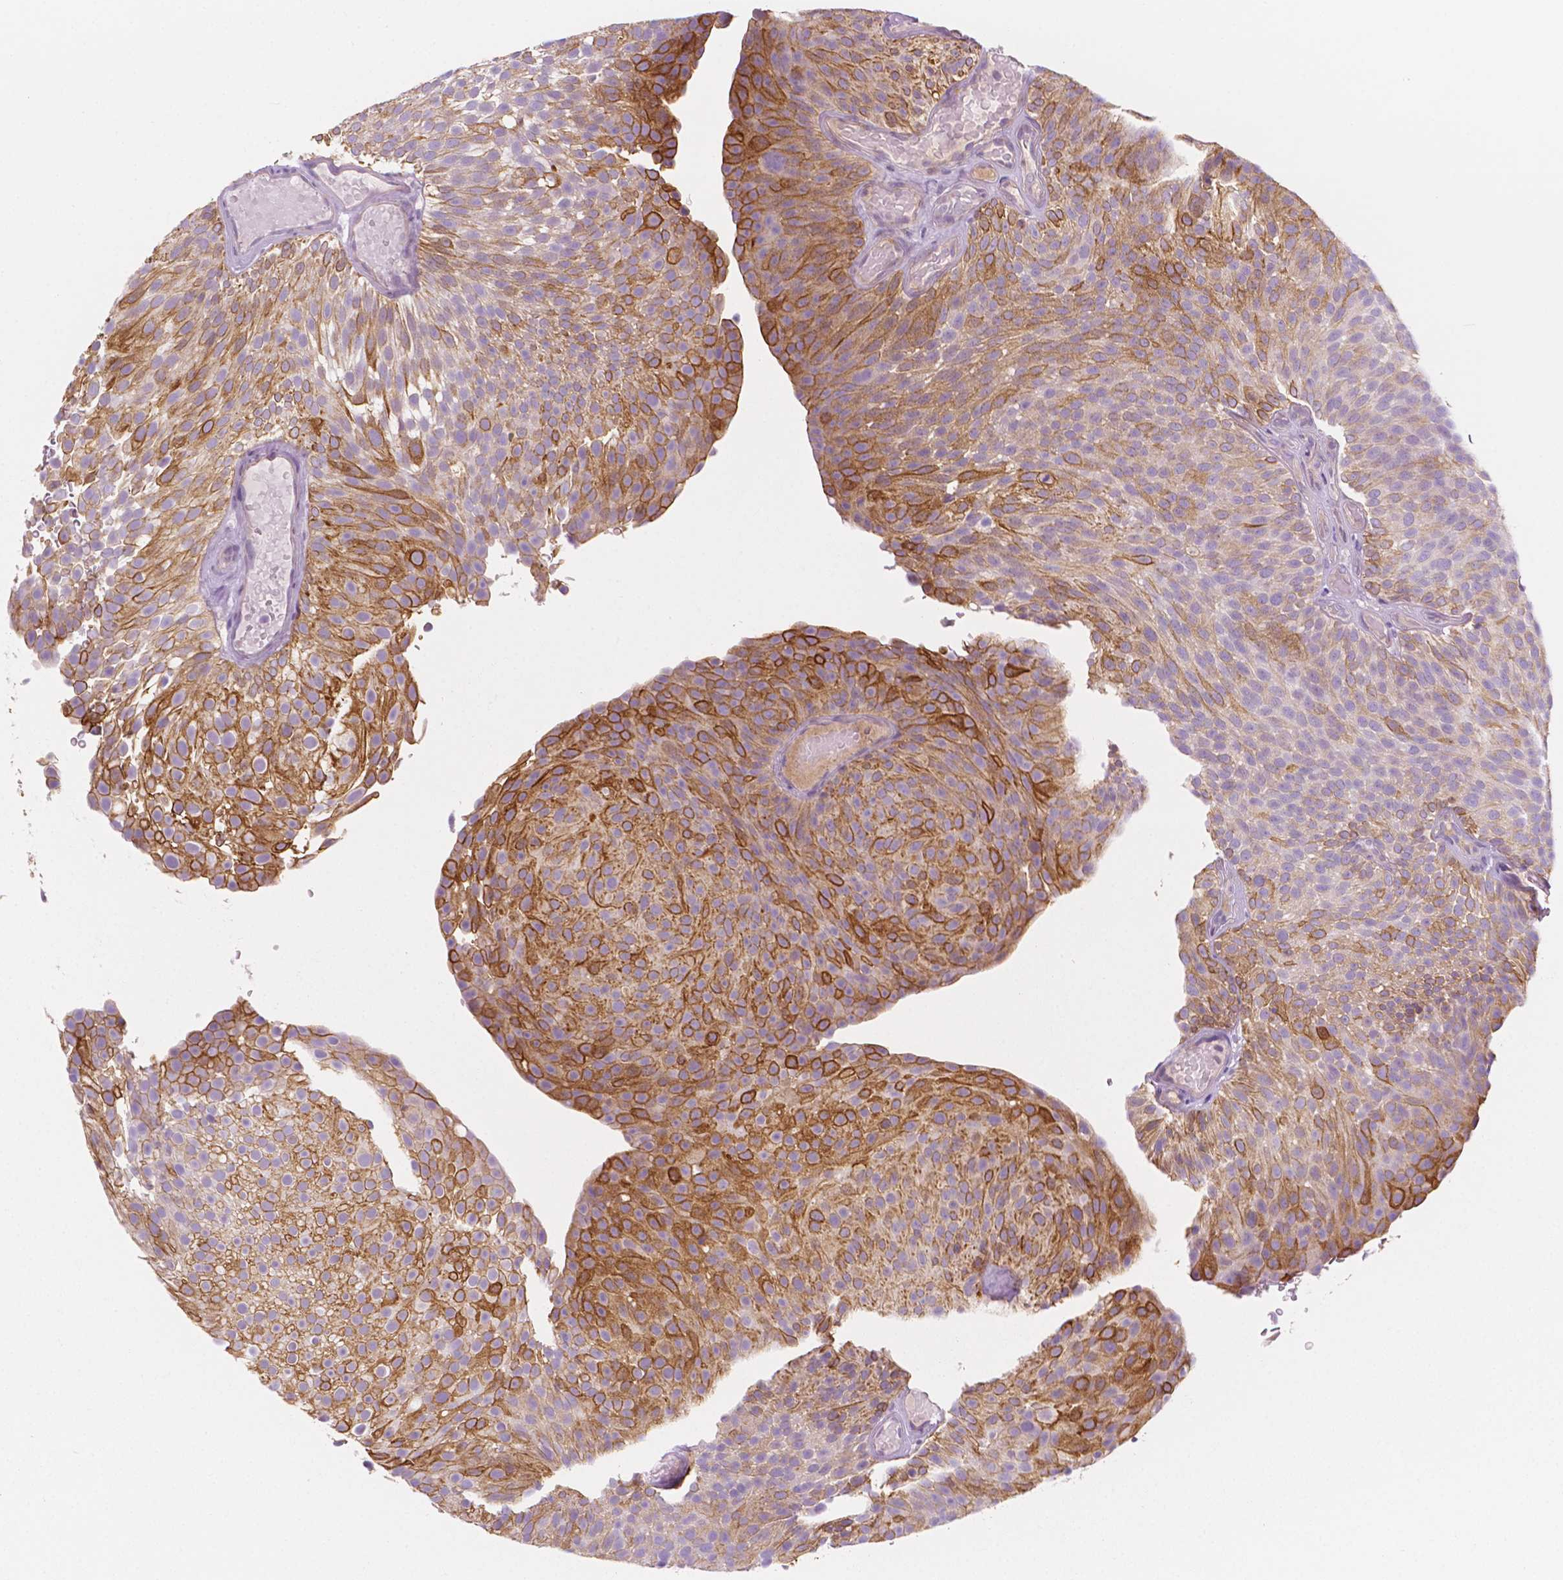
{"staining": {"intensity": "moderate", "quantity": "25%-75%", "location": "cytoplasmic/membranous"}, "tissue": "urothelial cancer", "cell_type": "Tumor cells", "image_type": "cancer", "snomed": [{"axis": "morphology", "description": "Urothelial carcinoma, Low grade"}, {"axis": "topography", "description": "Urinary bladder"}], "caption": "Tumor cells exhibit medium levels of moderate cytoplasmic/membranous positivity in about 25%-75% of cells in urothelial carcinoma (low-grade).", "gene": "EPPK1", "patient": {"sex": "male", "age": 78}}